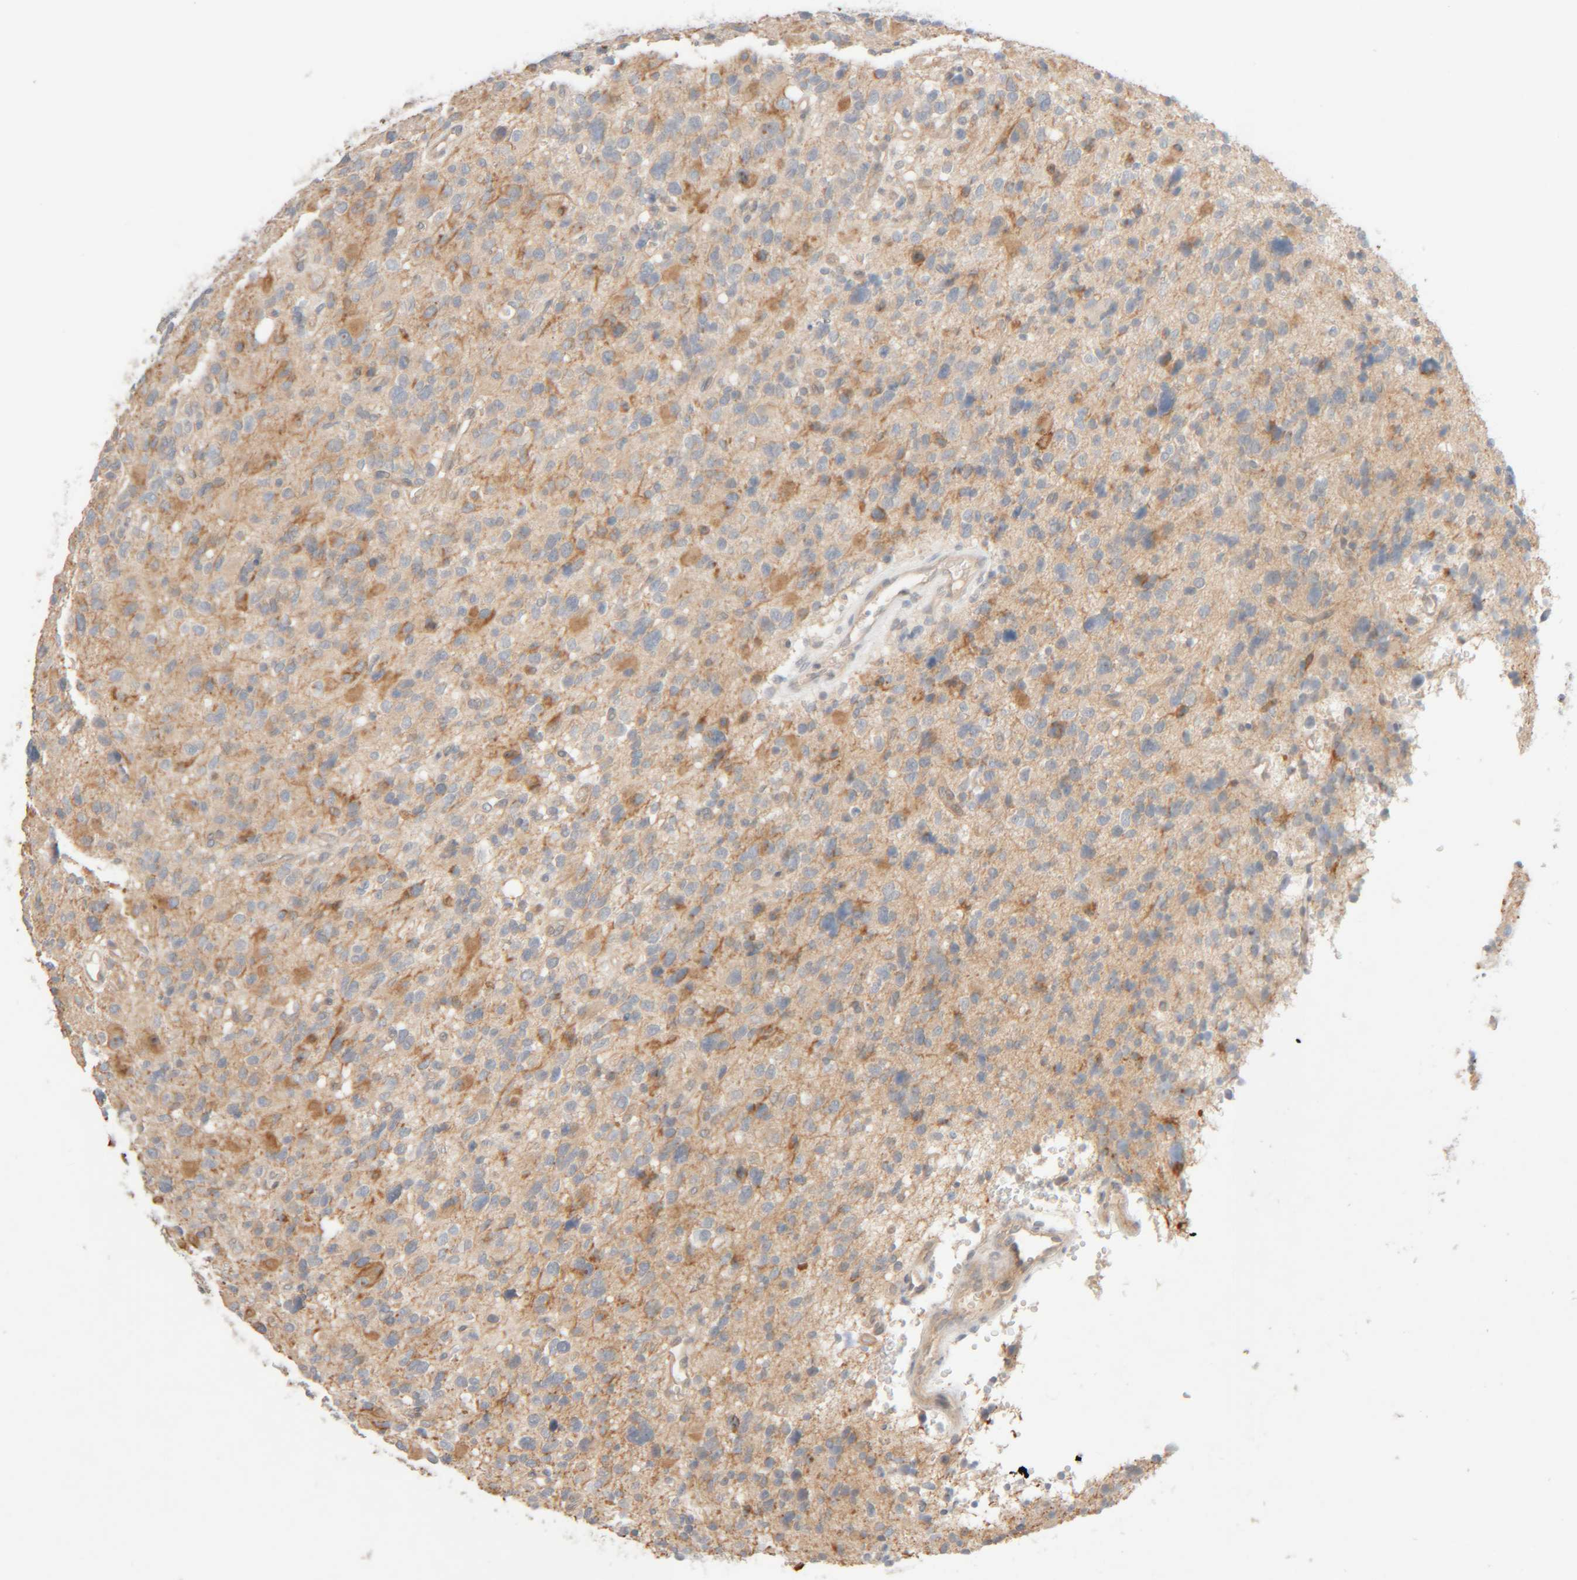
{"staining": {"intensity": "moderate", "quantity": "<25%", "location": "cytoplasmic/membranous"}, "tissue": "glioma", "cell_type": "Tumor cells", "image_type": "cancer", "snomed": [{"axis": "morphology", "description": "Glioma, malignant, High grade"}, {"axis": "topography", "description": "Brain"}], "caption": "Immunohistochemistry image of neoplastic tissue: malignant glioma (high-grade) stained using immunohistochemistry reveals low levels of moderate protein expression localized specifically in the cytoplasmic/membranous of tumor cells, appearing as a cytoplasmic/membranous brown color.", "gene": "CHKA", "patient": {"sex": "male", "age": 48}}